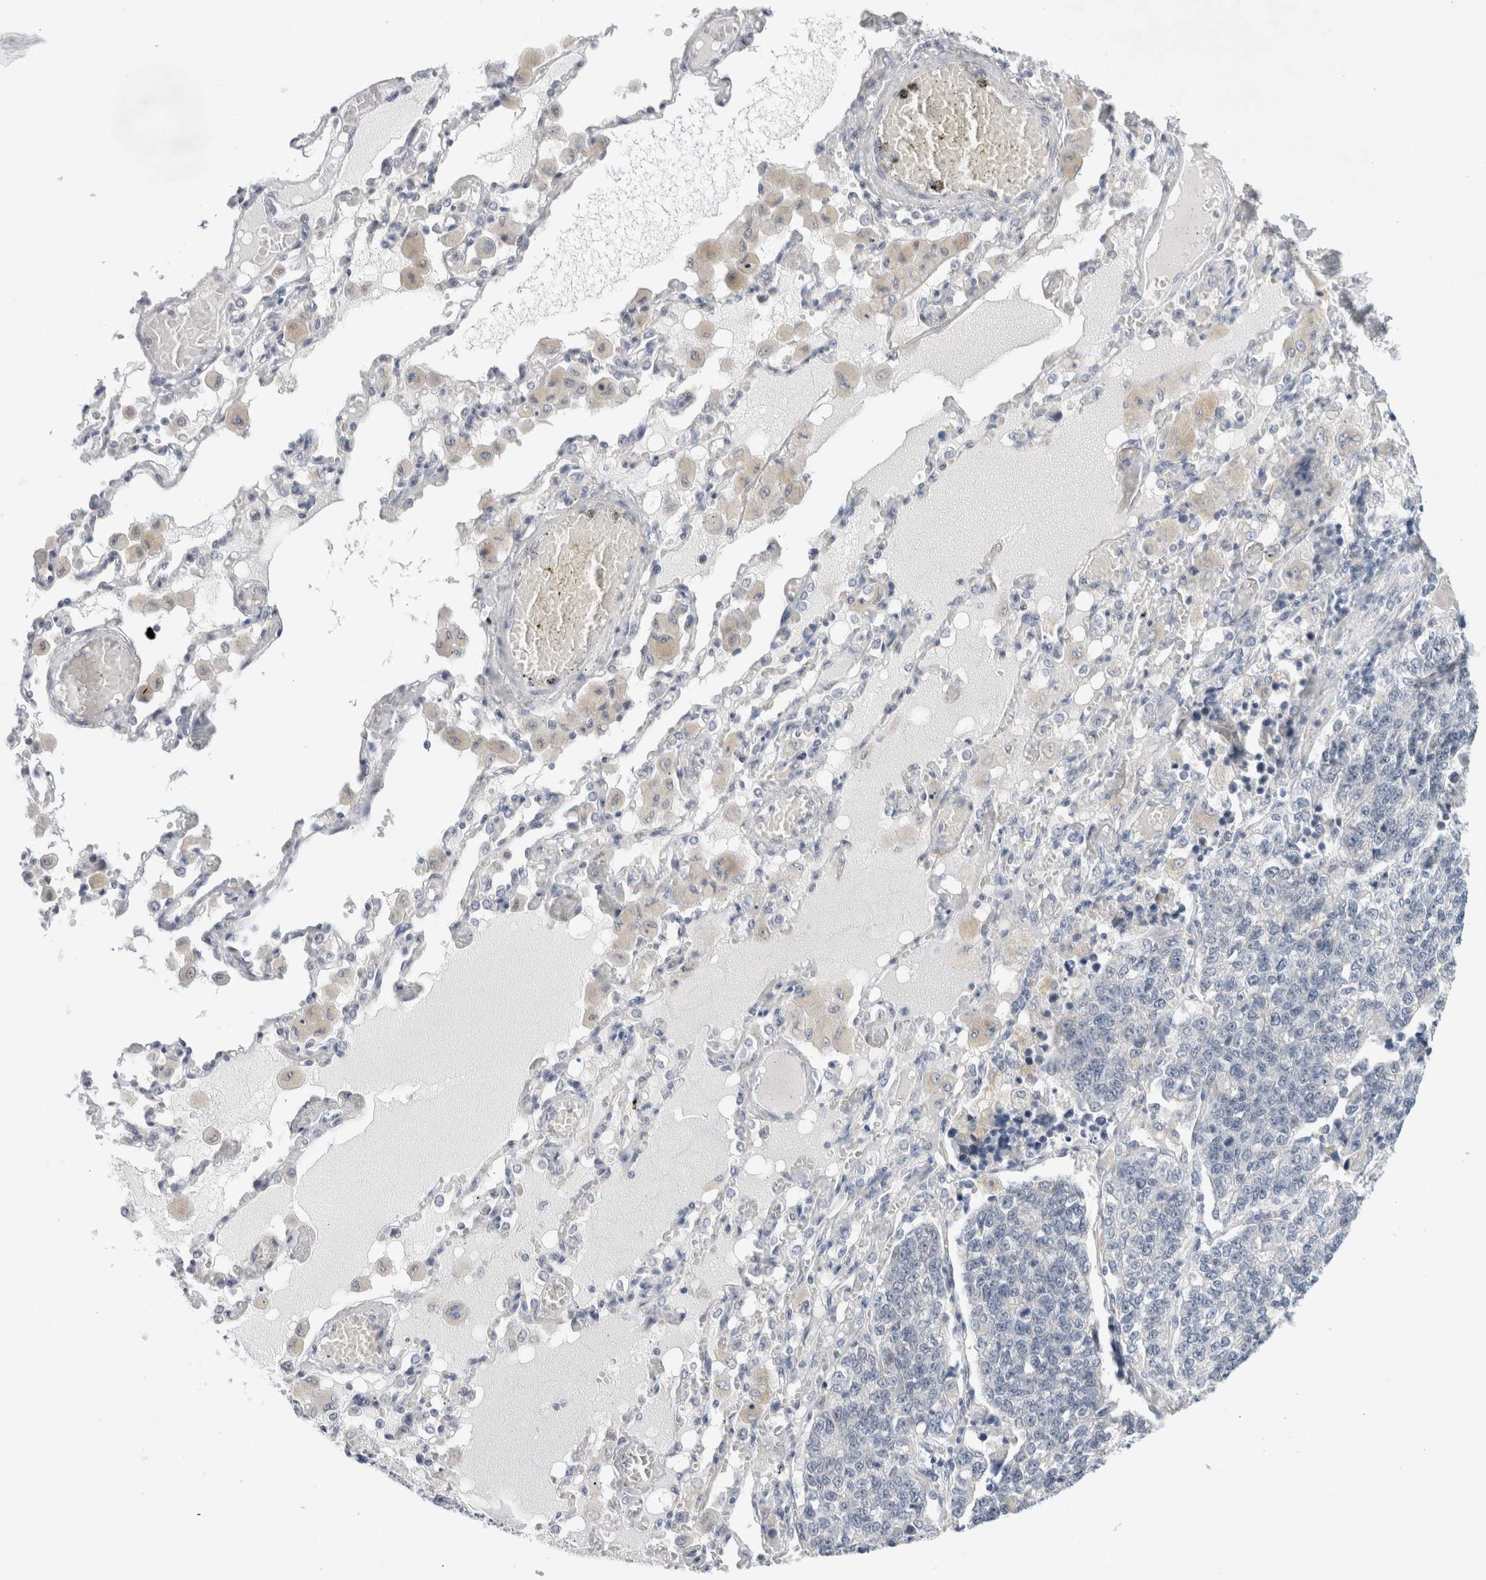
{"staining": {"intensity": "negative", "quantity": "none", "location": "none"}, "tissue": "lung cancer", "cell_type": "Tumor cells", "image_type": "cancer", "snomed": [{"axis": "morphology", "description": "Adenocarcinoma, NOS"}, {"axis": "topography", "description": "Lung"}], "caption": "A histopathology image of human lung adenocarcinoma is negative for staining in tumor cells.", "gene": "SLC22A12", "patient": {"sex": "male", "age": 49}}